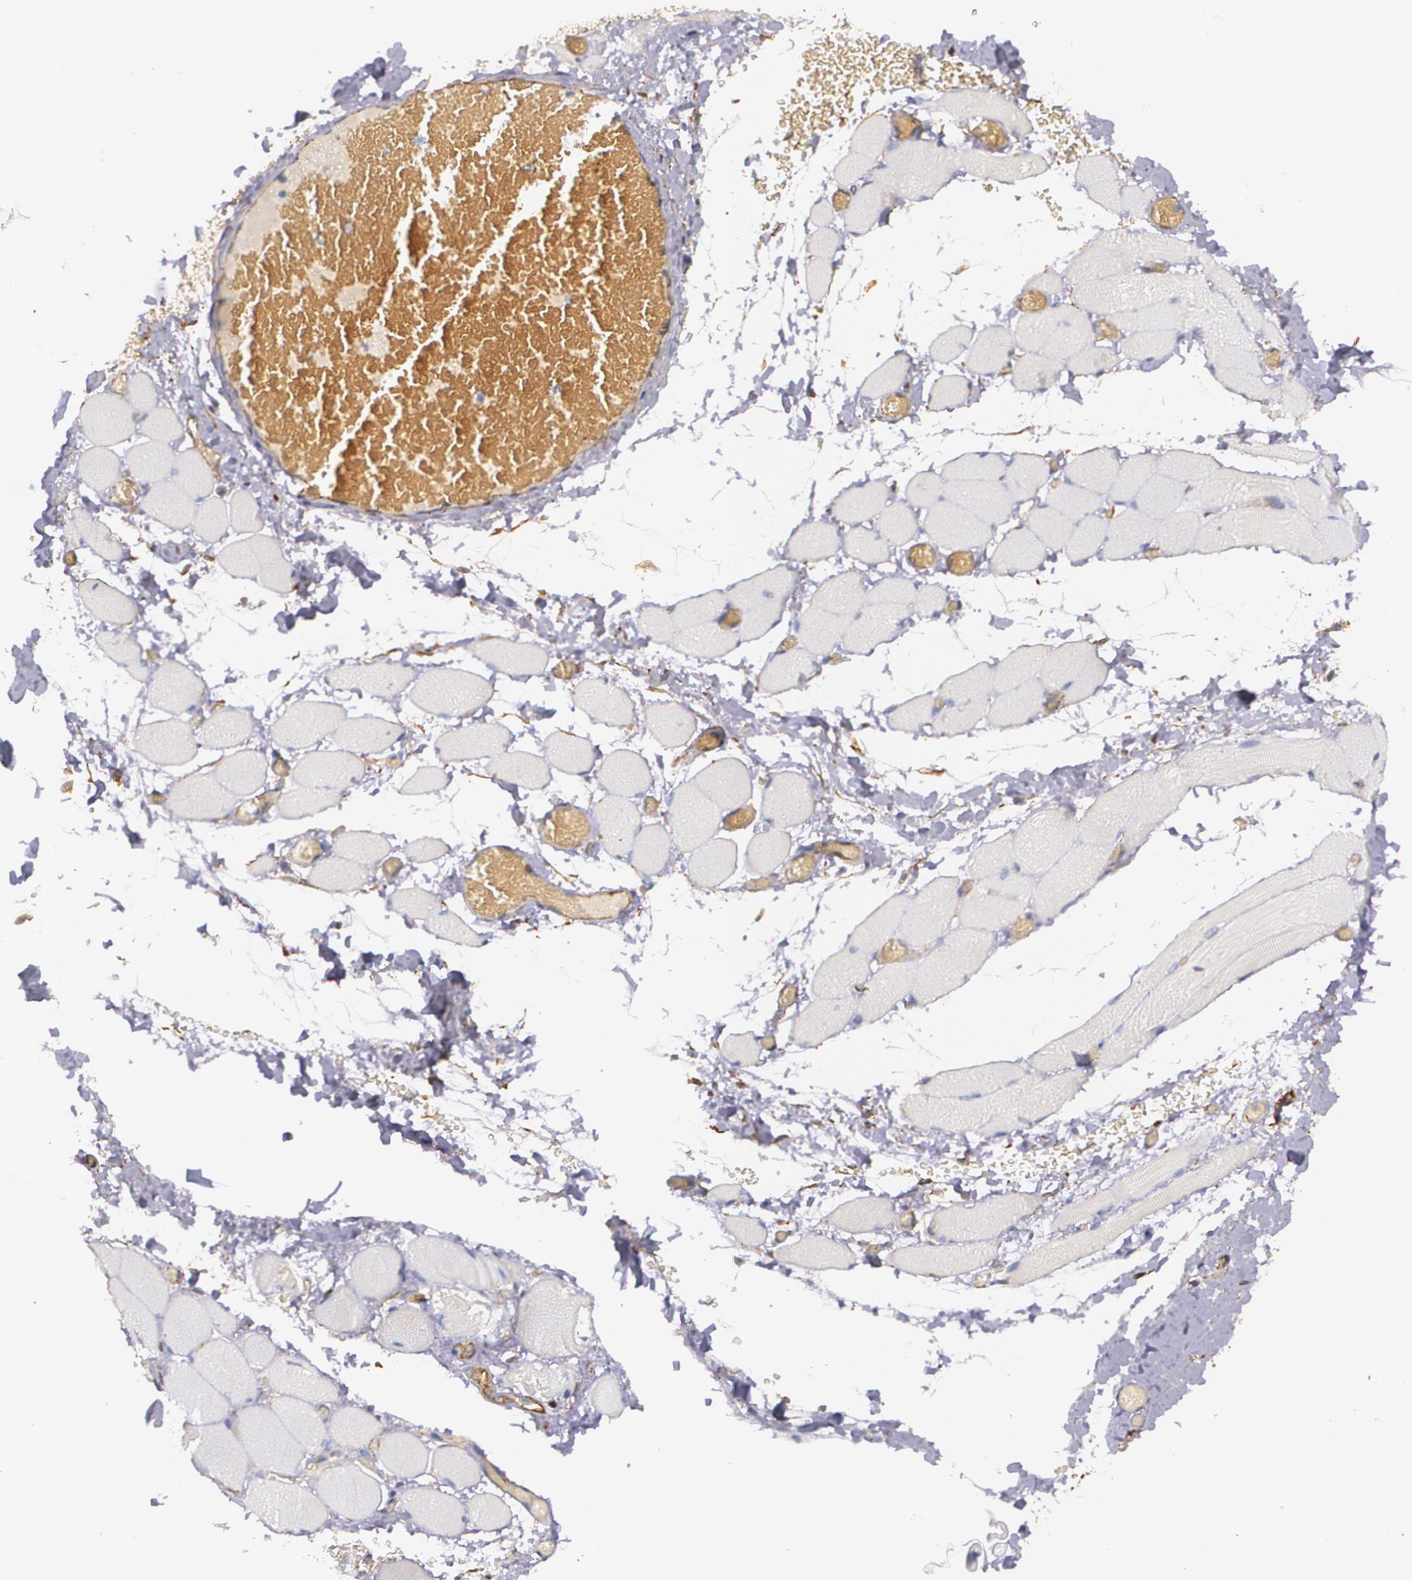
{"staining": {"intensity": "negative", "quantity": "none", "location": "none"}, "tissue": "skeletal muscle", "cell_type": "Myocytes", "image_type": "normal", "snomed": [{"axis": "morphology", "description": "Normal tissue, NOS"}, {"axis": "topography", "description": "Skeletal muscle"}, {"axis": "topography", "description": "Soft tissue"}], "caption": "Protein analysis of normal skeletal muscle reveals no significant staining in myocytes. Nuclei are stained in blue.", "gene": "TJP1", "patient": {"sex": "female", "age": 58}}